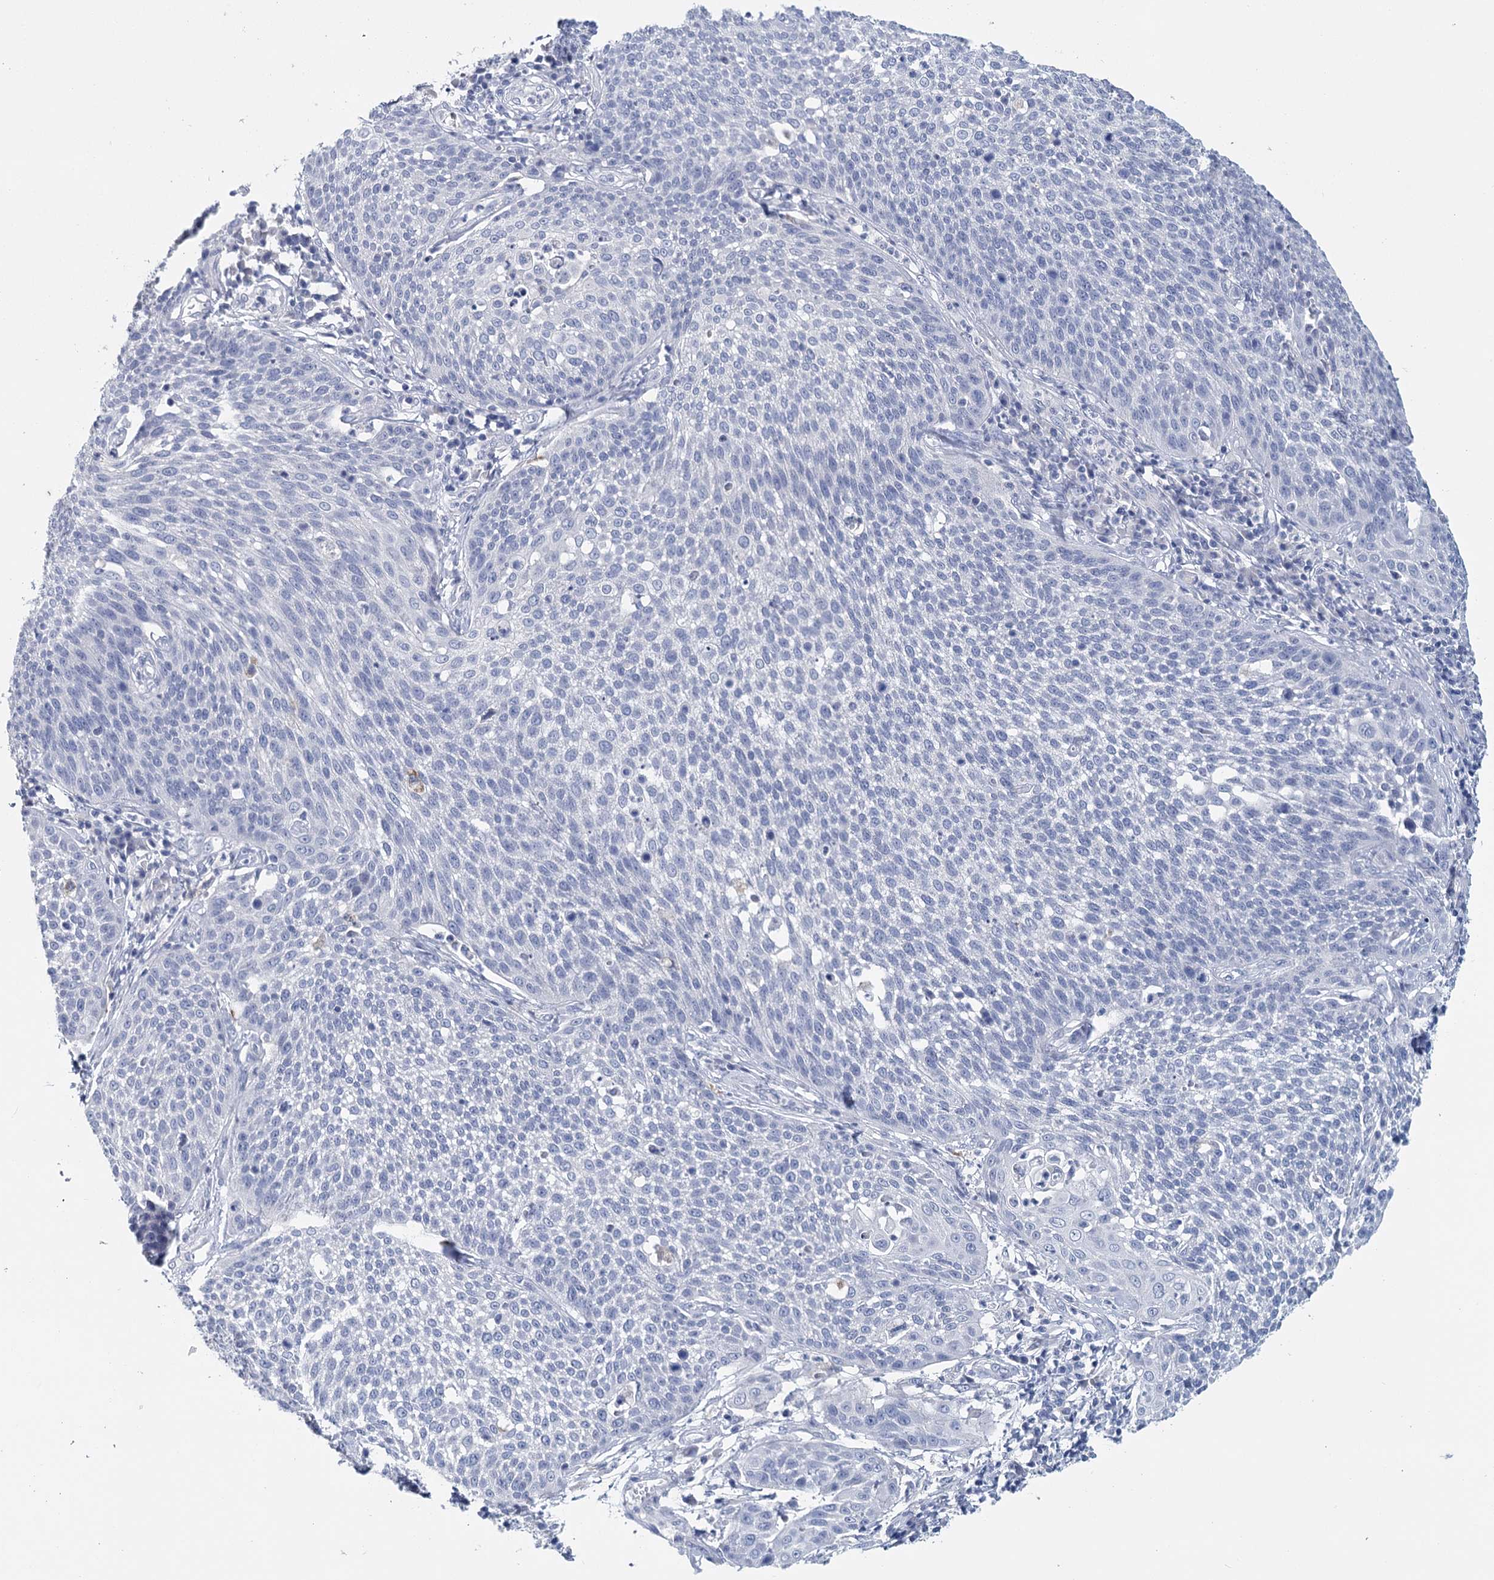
{"staining": {"intensity": "negative", "quantity": "none", "location": "none"}, "tissue": "cervical cancer", "cell_type": "Tumor cells", "image_type": "cancer", "snomed": [{"axis": "morphology", "description": "Squamous cell carcinoma, NOS"}, {"axis": "topography", "description": "Cervix"}], "caption": "DAB immunohistochemical staining of cervical squamous cell carcinoma reveals no significant positivity in tumor cells.", "gene": "METTL7B", "patient": {"sex": "female", "age": 34}}